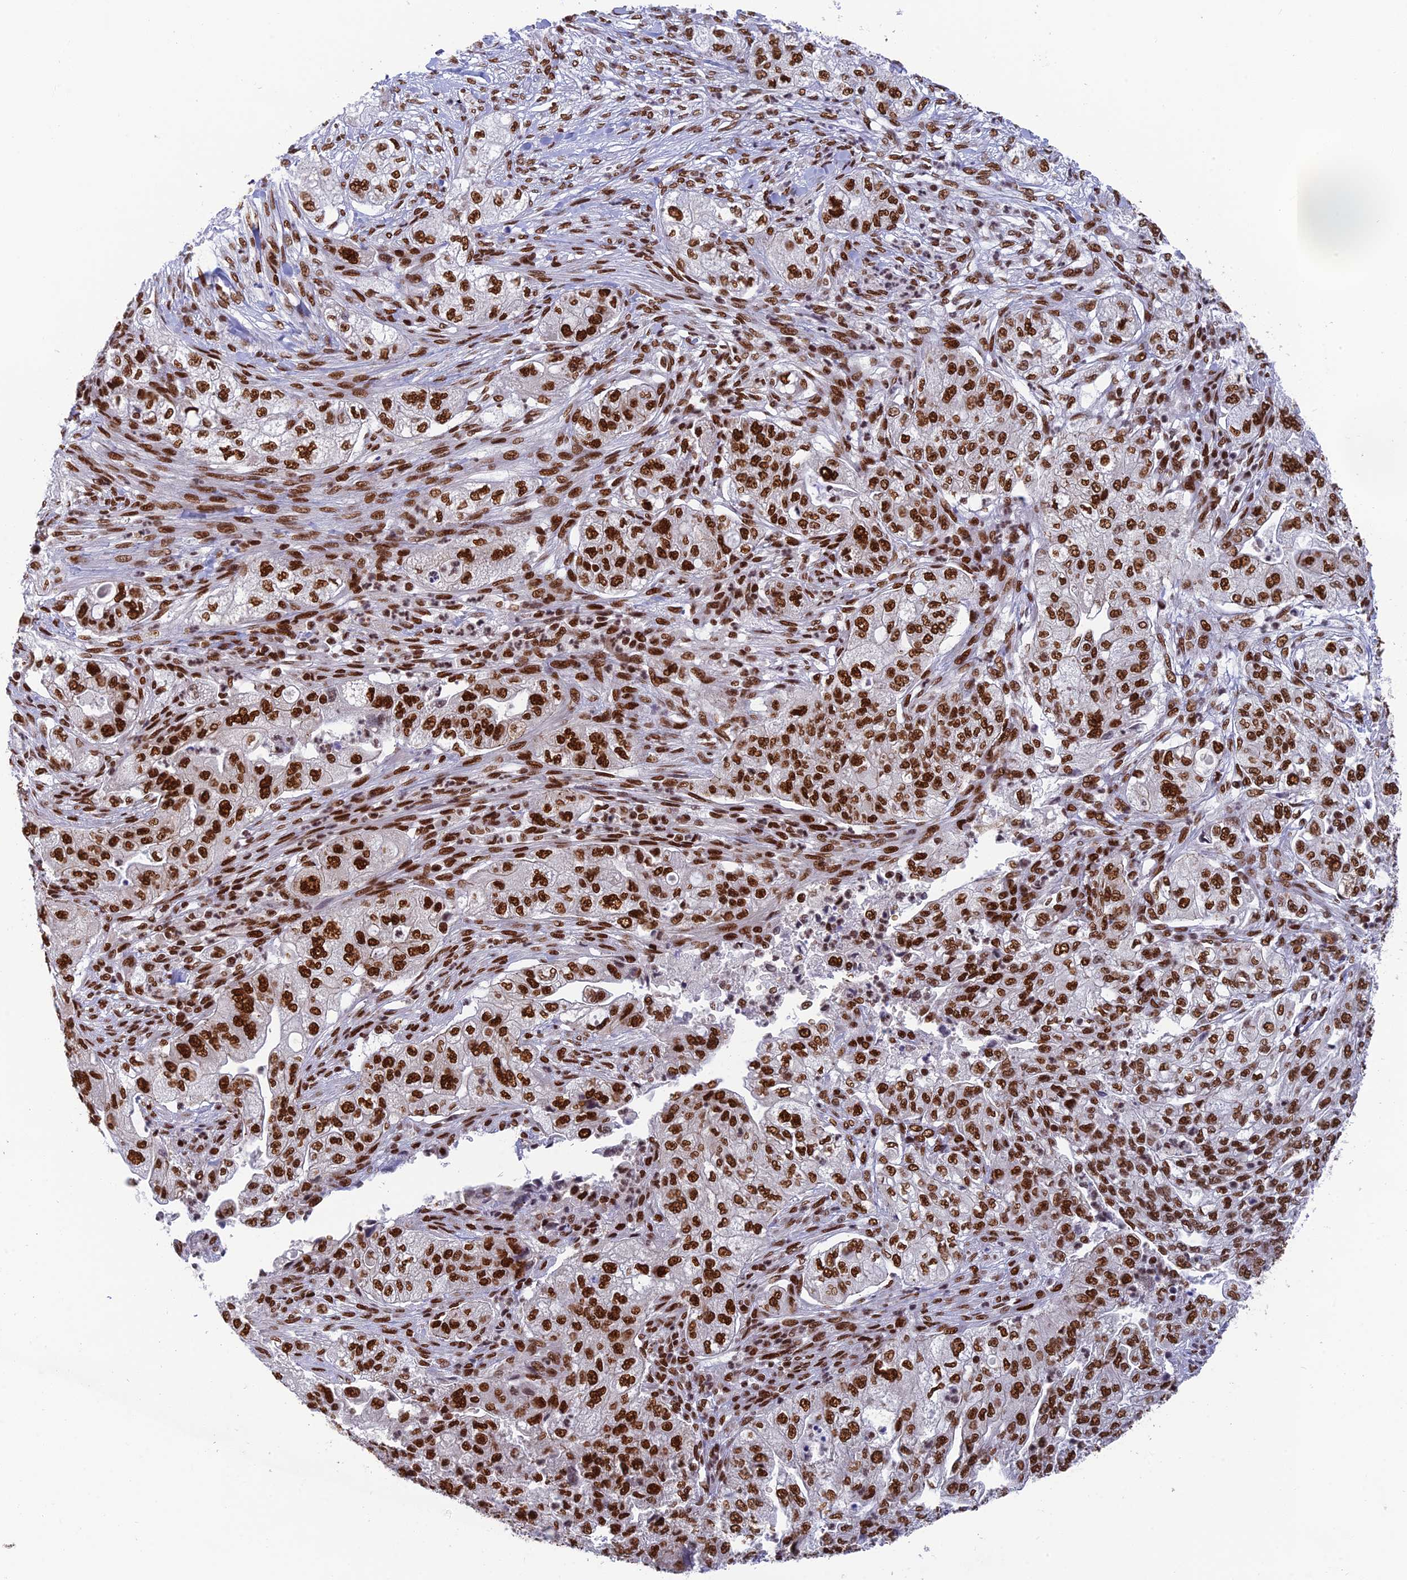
{"staining": {"intensity": "strong", "quantity": ">75%", "location": "nuclear"}, "tissue": "pancreatic cancer", "cell_type": "Tumor cells", "image_type": "cancer", "snomed": [{"axis": "morphology", "description": "Adenocarcinoma, NOS"}, {"axis": "topography", "description": "Pancreas"}], "caption": "Adenocarcinoma (pancreatic) stained for a protein (brown) demonstrates strong nuclear positive positivity in about >75% of tumor cells.", "gene": "EEF1AKMT3", "patient": {"sex": "female", "age": 78}}